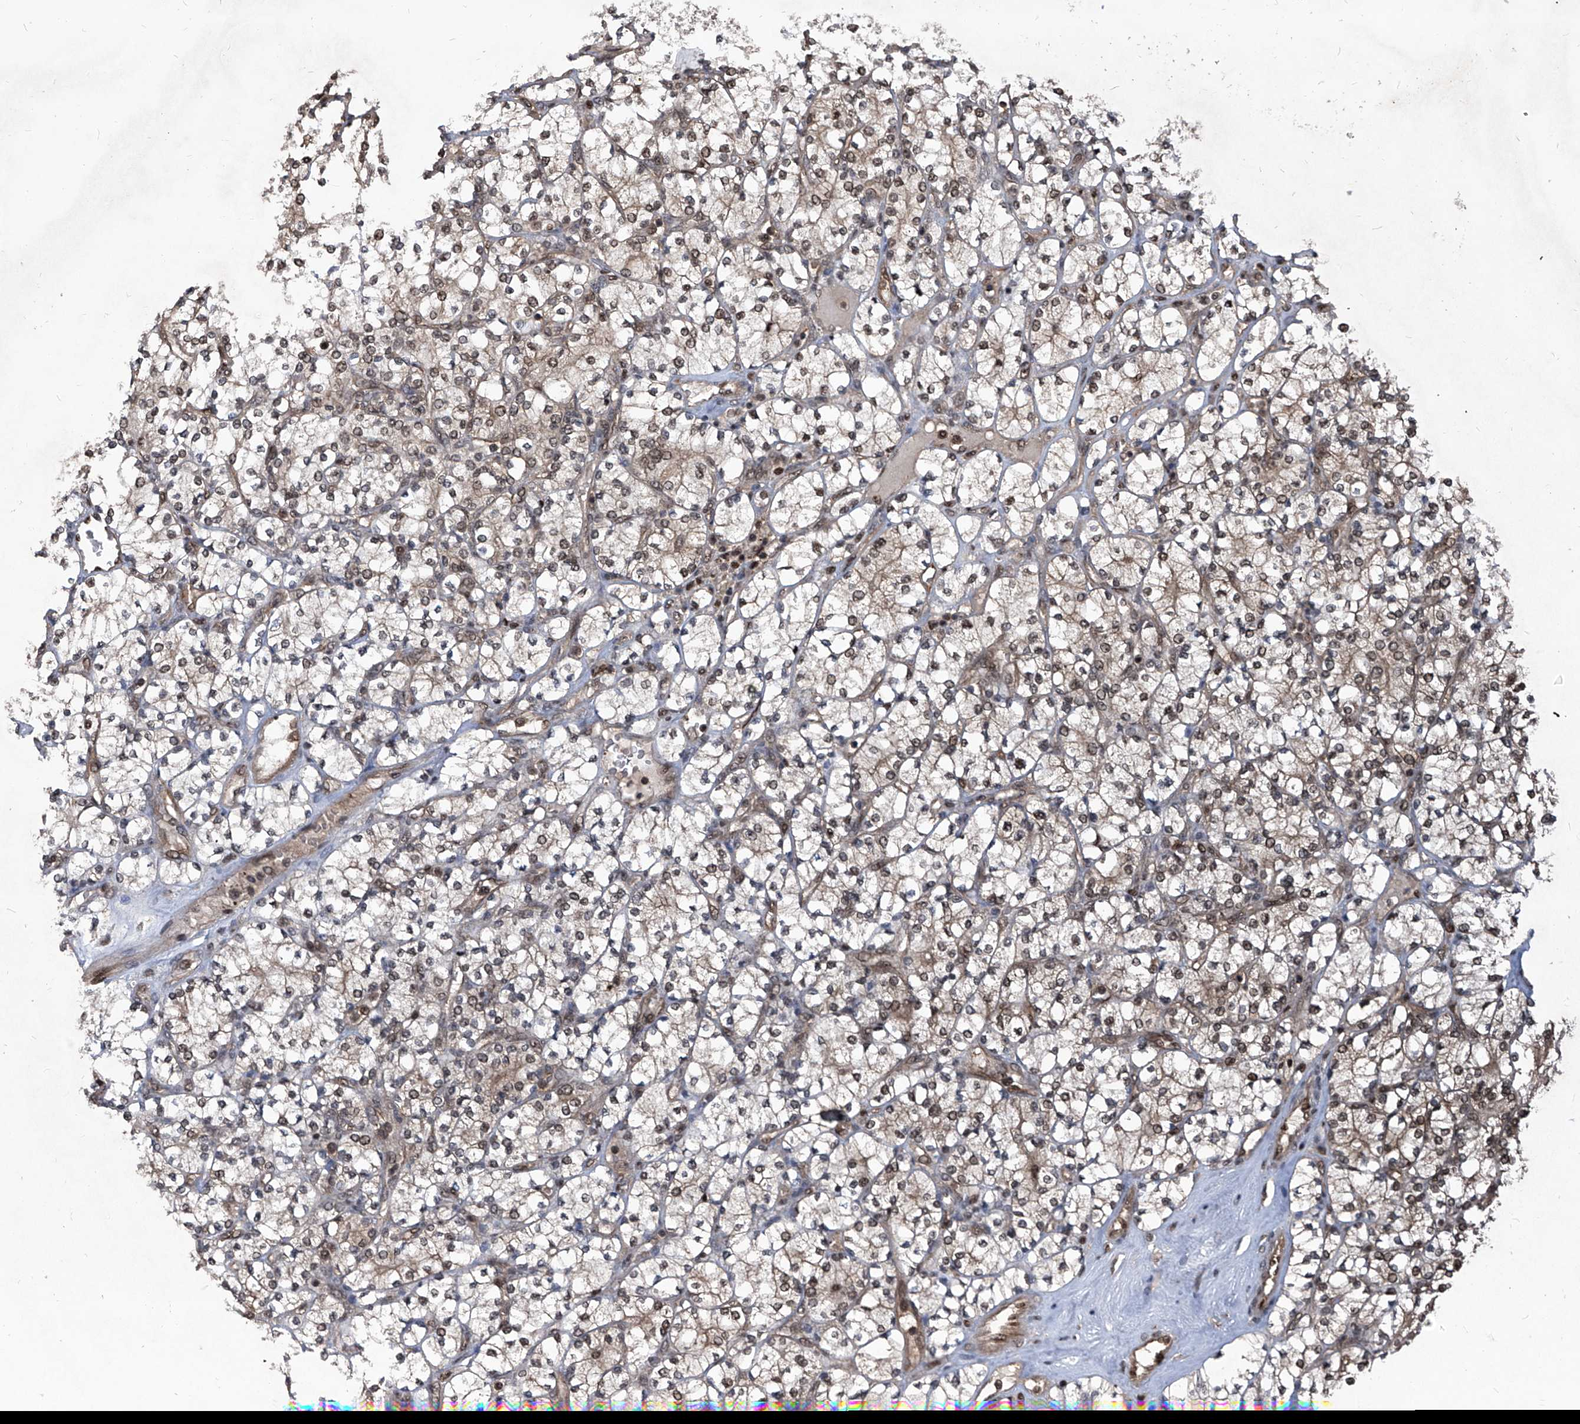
{"staining": {"intensity": "weak", "quantity": ">75%", "location": "cytoplasmic/membranous,nuclear"}, "tissue": "renal cancer", "cell_type": "Tumor cells", "image_type": "cancer", "snomed": [{"axis": "morphology", "description": "Adenocarcinoma, NOS"}, {"axis": "topography", "description": "Kidney"}], "caption": "Tumor cells reveal low levels of weak cytoplasmic/membranous and nuclear staining in approximately >75% of cells in renal cancer. The staining was performed using DAB, with brown indicating positive protein expression. Nuclei are stained blue with hematoxylin.", "gene": "PSMB1", "patient": {"sex": "male", "age": 77}}